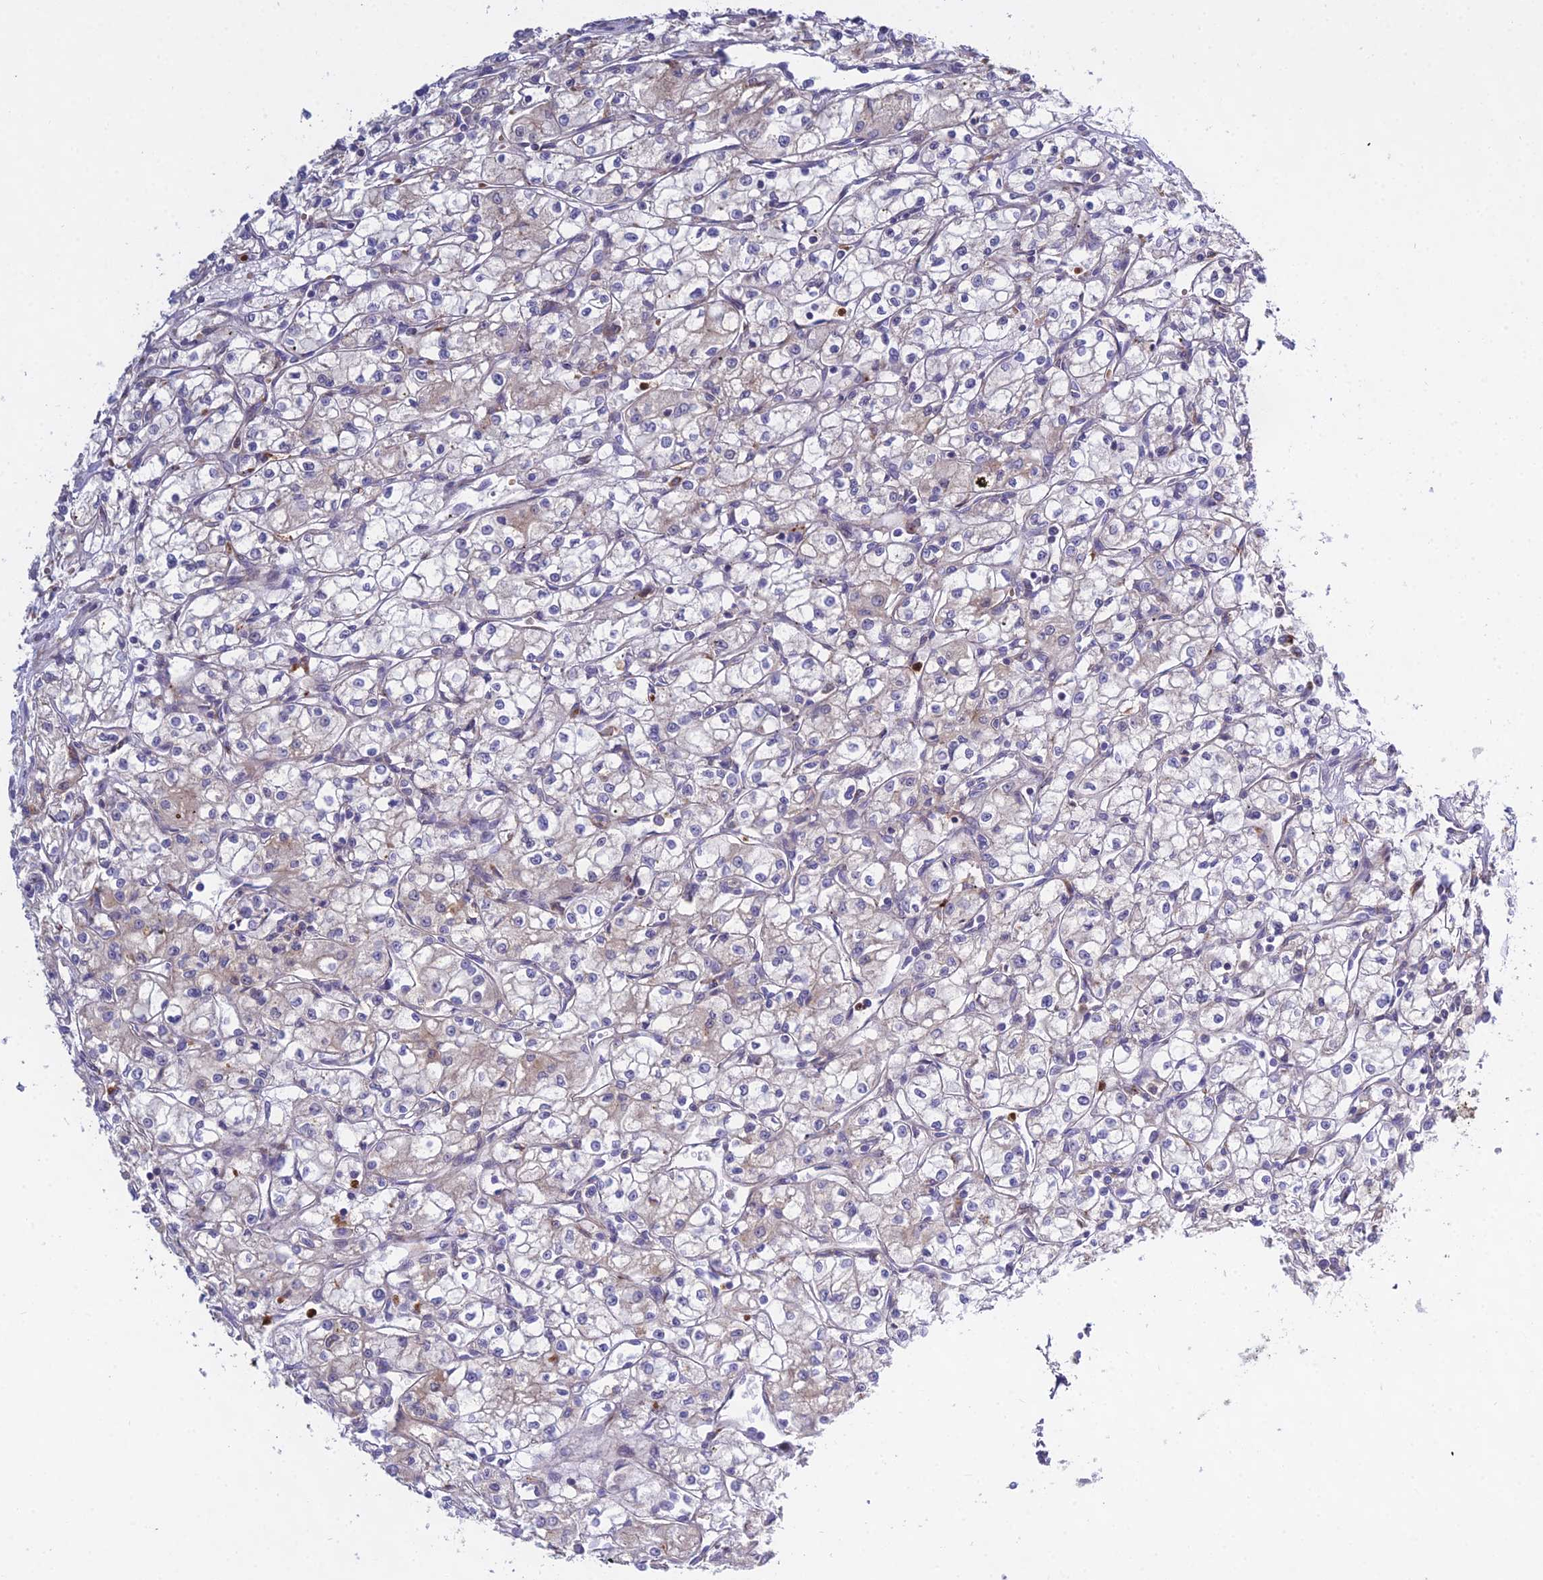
{"staining": {"intensity": "negative", "quantity": "none", "location": "none"}, "tissue": "renal cancer", "cell_type": "Tumor cells", "image_type": "cancer", "snomed": [{"axis": "morphology", "description": "Adenocarcinoma, NOS"}, {"axis": "topography", "description": "Kidney"}], "caption": "Tumor cells show no significant expression in renal adenocarcinoma.", "gene": "EID2", "patient": {"sex": "male", "age": 59}}